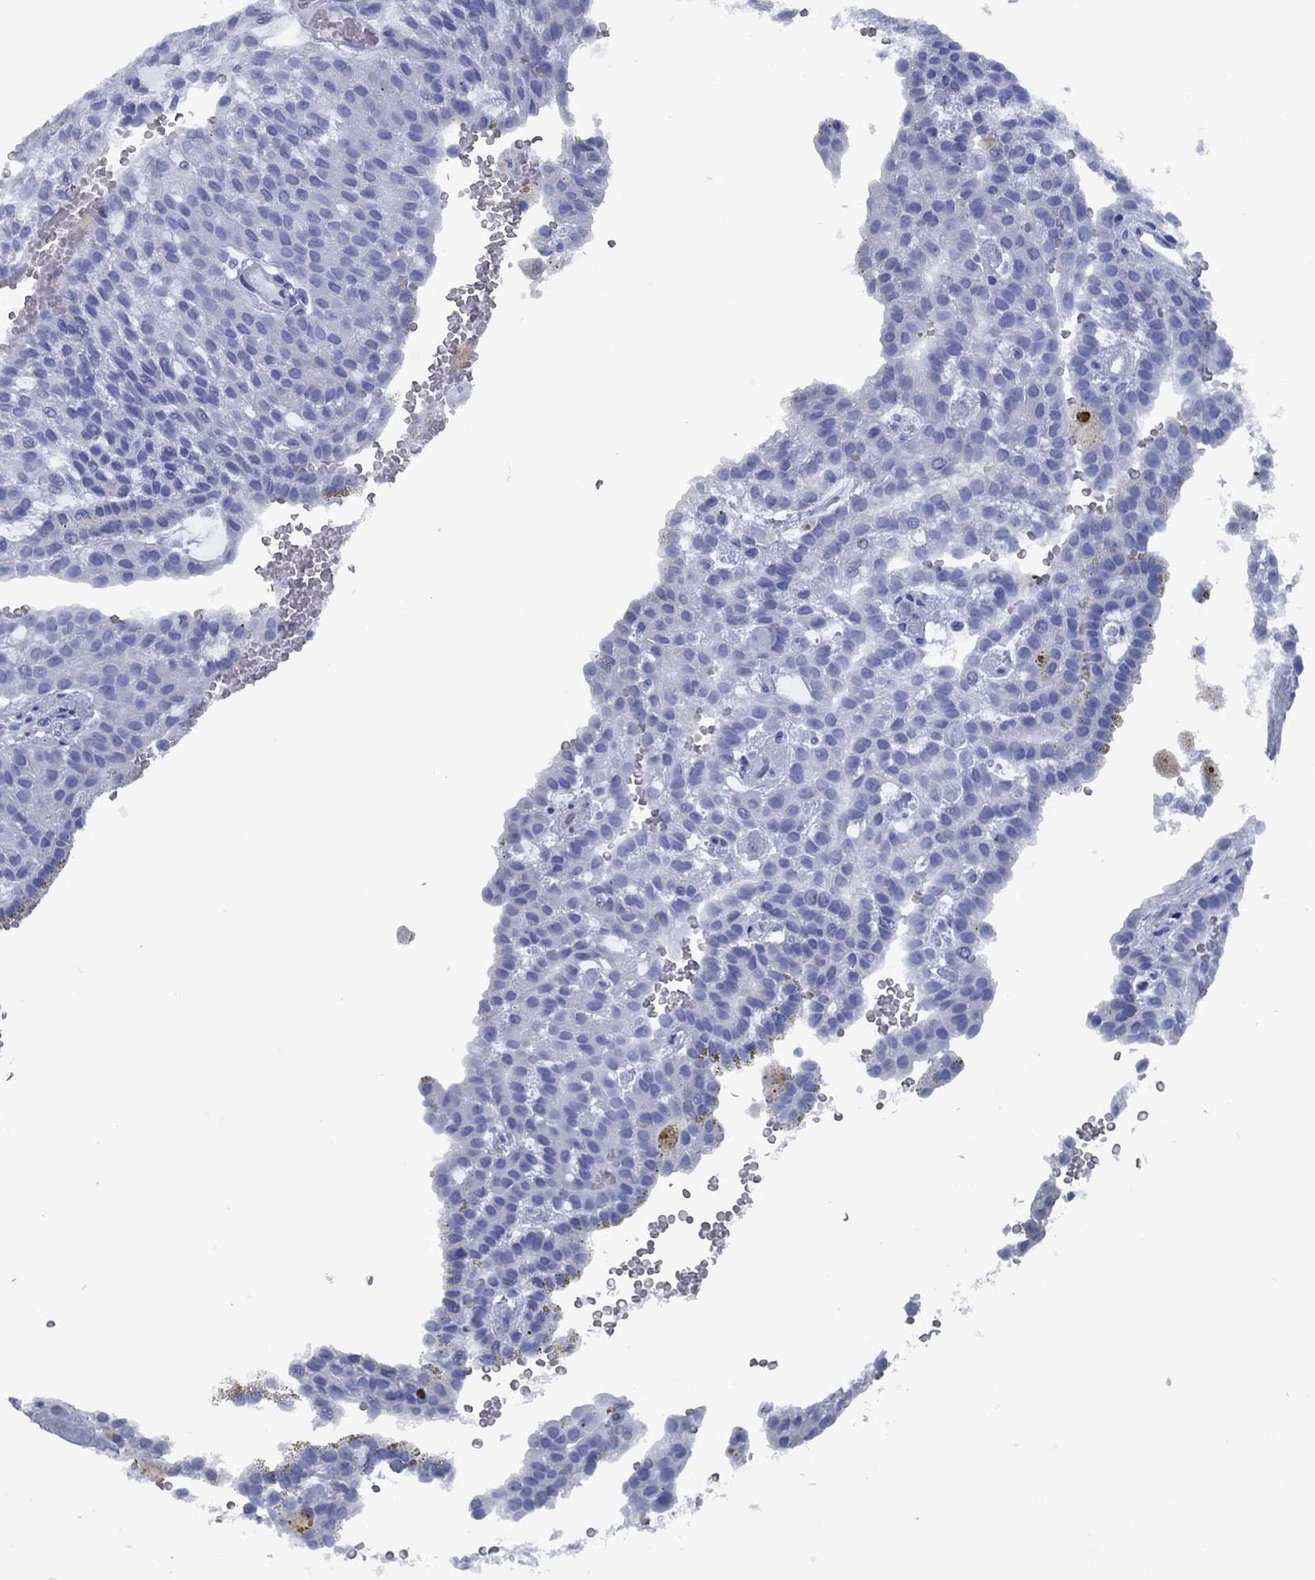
{"staining": {"intensity": "negative", "quantity": "none", "location": "none"}, "tissue": "renal cancer", "cell_type": "Tumor cells", "image_type": "cancer", "snomed": [{"axis": "morphology", "description": "Adenocarcinoma, NOS"}, {"axis": "topography", "description": "Kidney"}], "caption": "IHC of adenocarcinoma (renal) demonstrates no positivity in tumor cells.", "gene": "PNMA8A", "patient": {"sex": "male", "age": 63}}